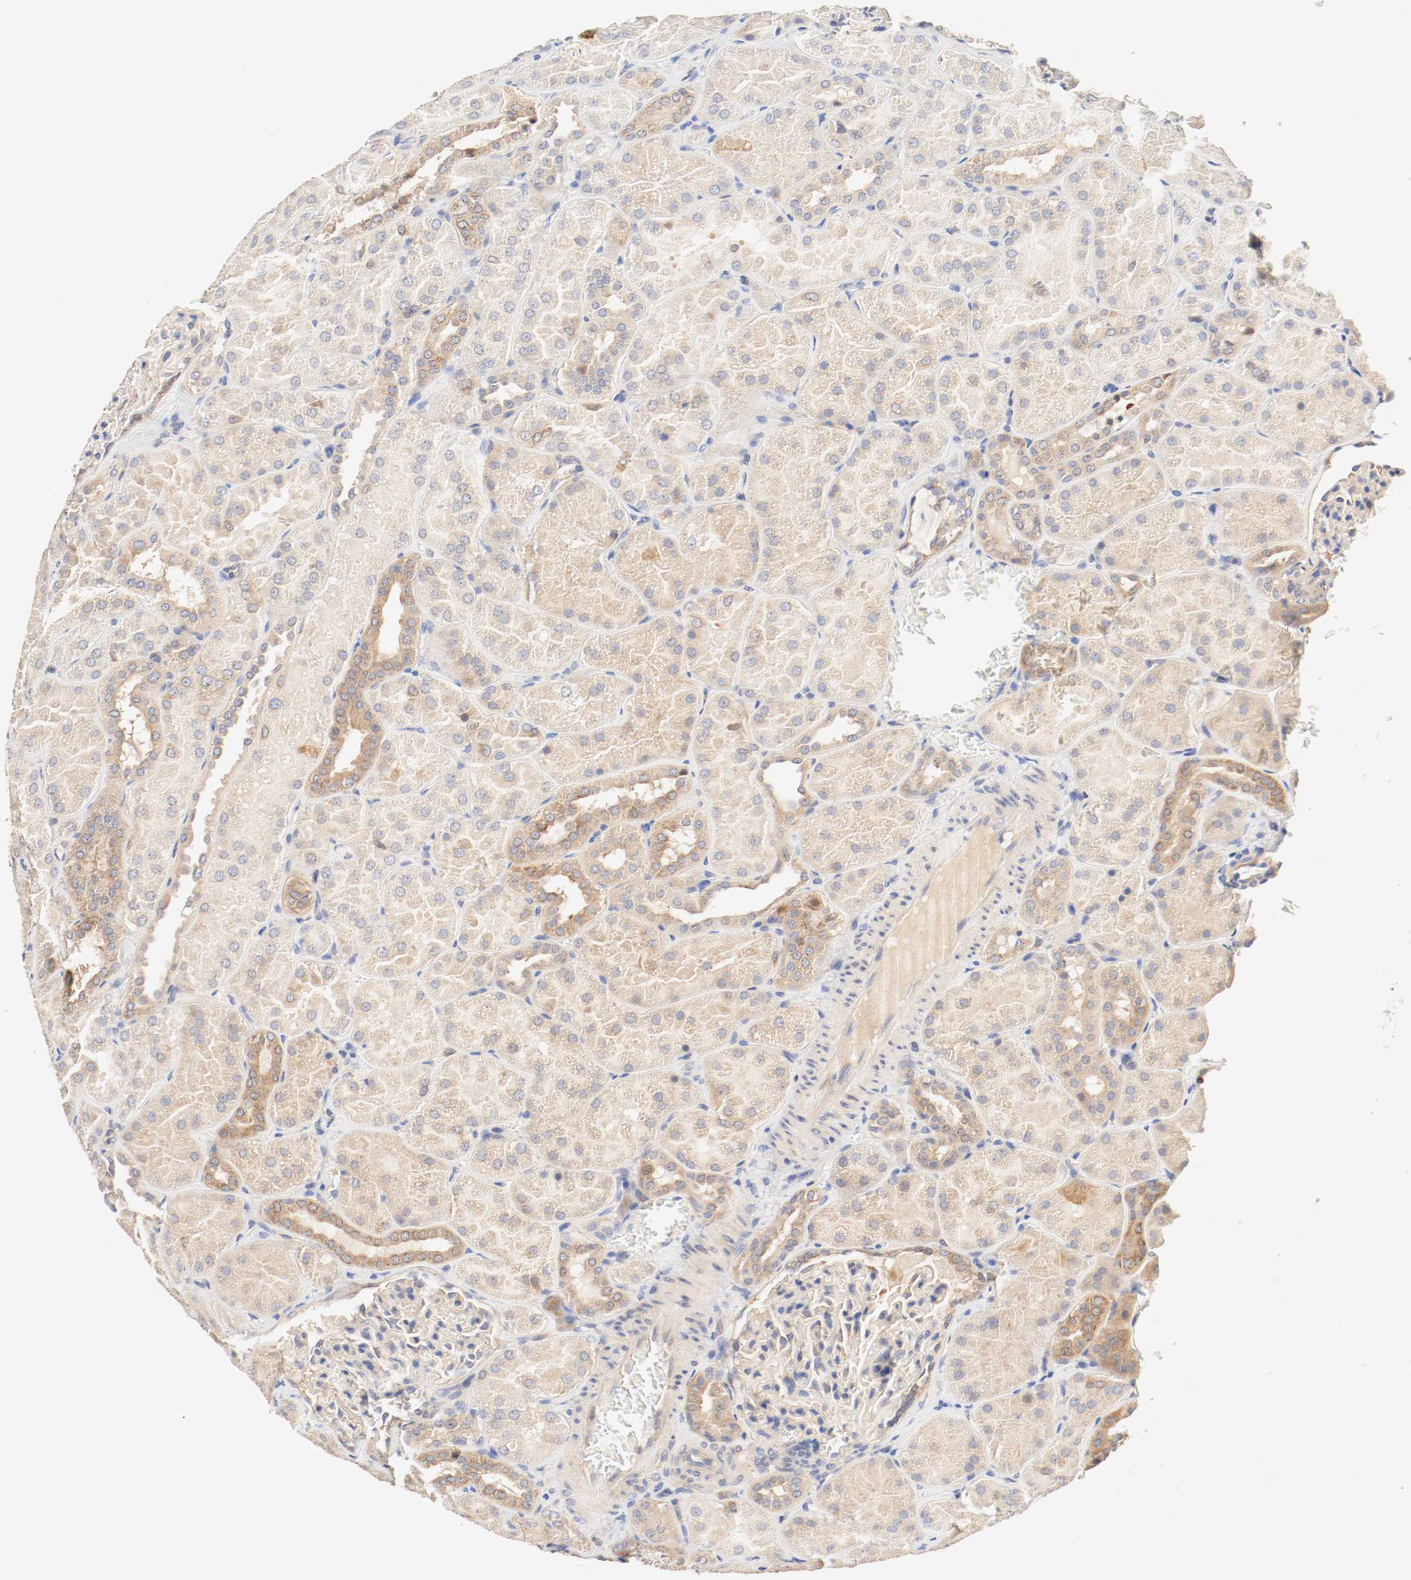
{"staining": {"intensity": "weak", "quantity": "<25%", "location": "cytoplasmic/membranous"}, "tissue": "kidney", "cell_type": "Cells in glomeruli", "image_type": "normal", "snomed": [{"axis": "morphology", "description": "Normal tissue, NOS"}, {"axis": "topography", "description": "Kidney"}], "caption": "IHC of benign human kidney reveals no expression in cells in glomeruli.", "gene": "GIT1", "patient": {"sex": "male", "age": 28}}